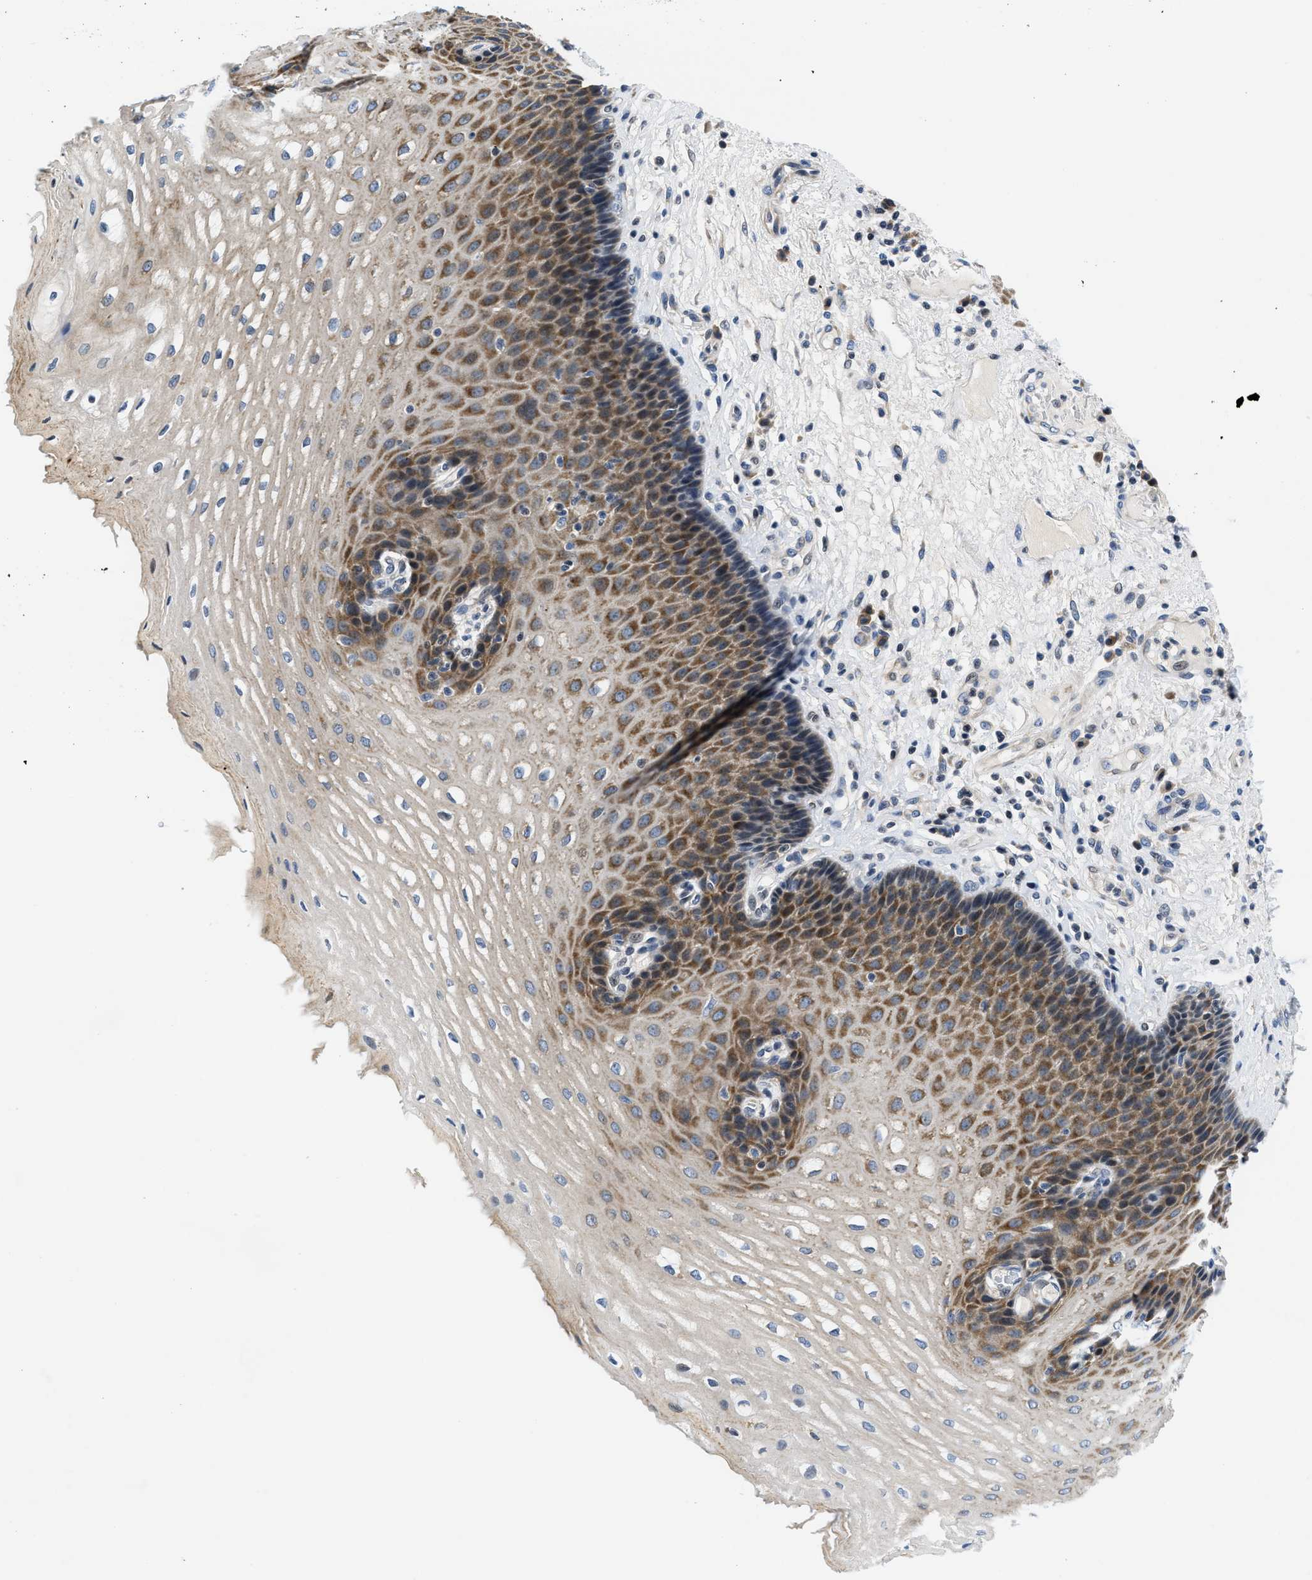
{"staining": {"intensity": "moderate", "quantity": "25%-75%", "location": "cytoplasmic/membranous"}, "tissue": "esophagus", "cell_type": "Squamous epithelial cells", "image_type": "normal", "snomed": [{"axis": "morphology", "description": "Normal tissue, NOS"}, {"axis": "topography", "description": "Esophagus"}], "caption": "Esophagus stained for a protein exhibits moderate cytoplasmic/membranous positivity in squamous epithelial cells. (DAB IHC, brown staining for protein, blue staining for nuclei).", "gene": "IKBKE", "patient": {"sex": "male", "age": 54}}